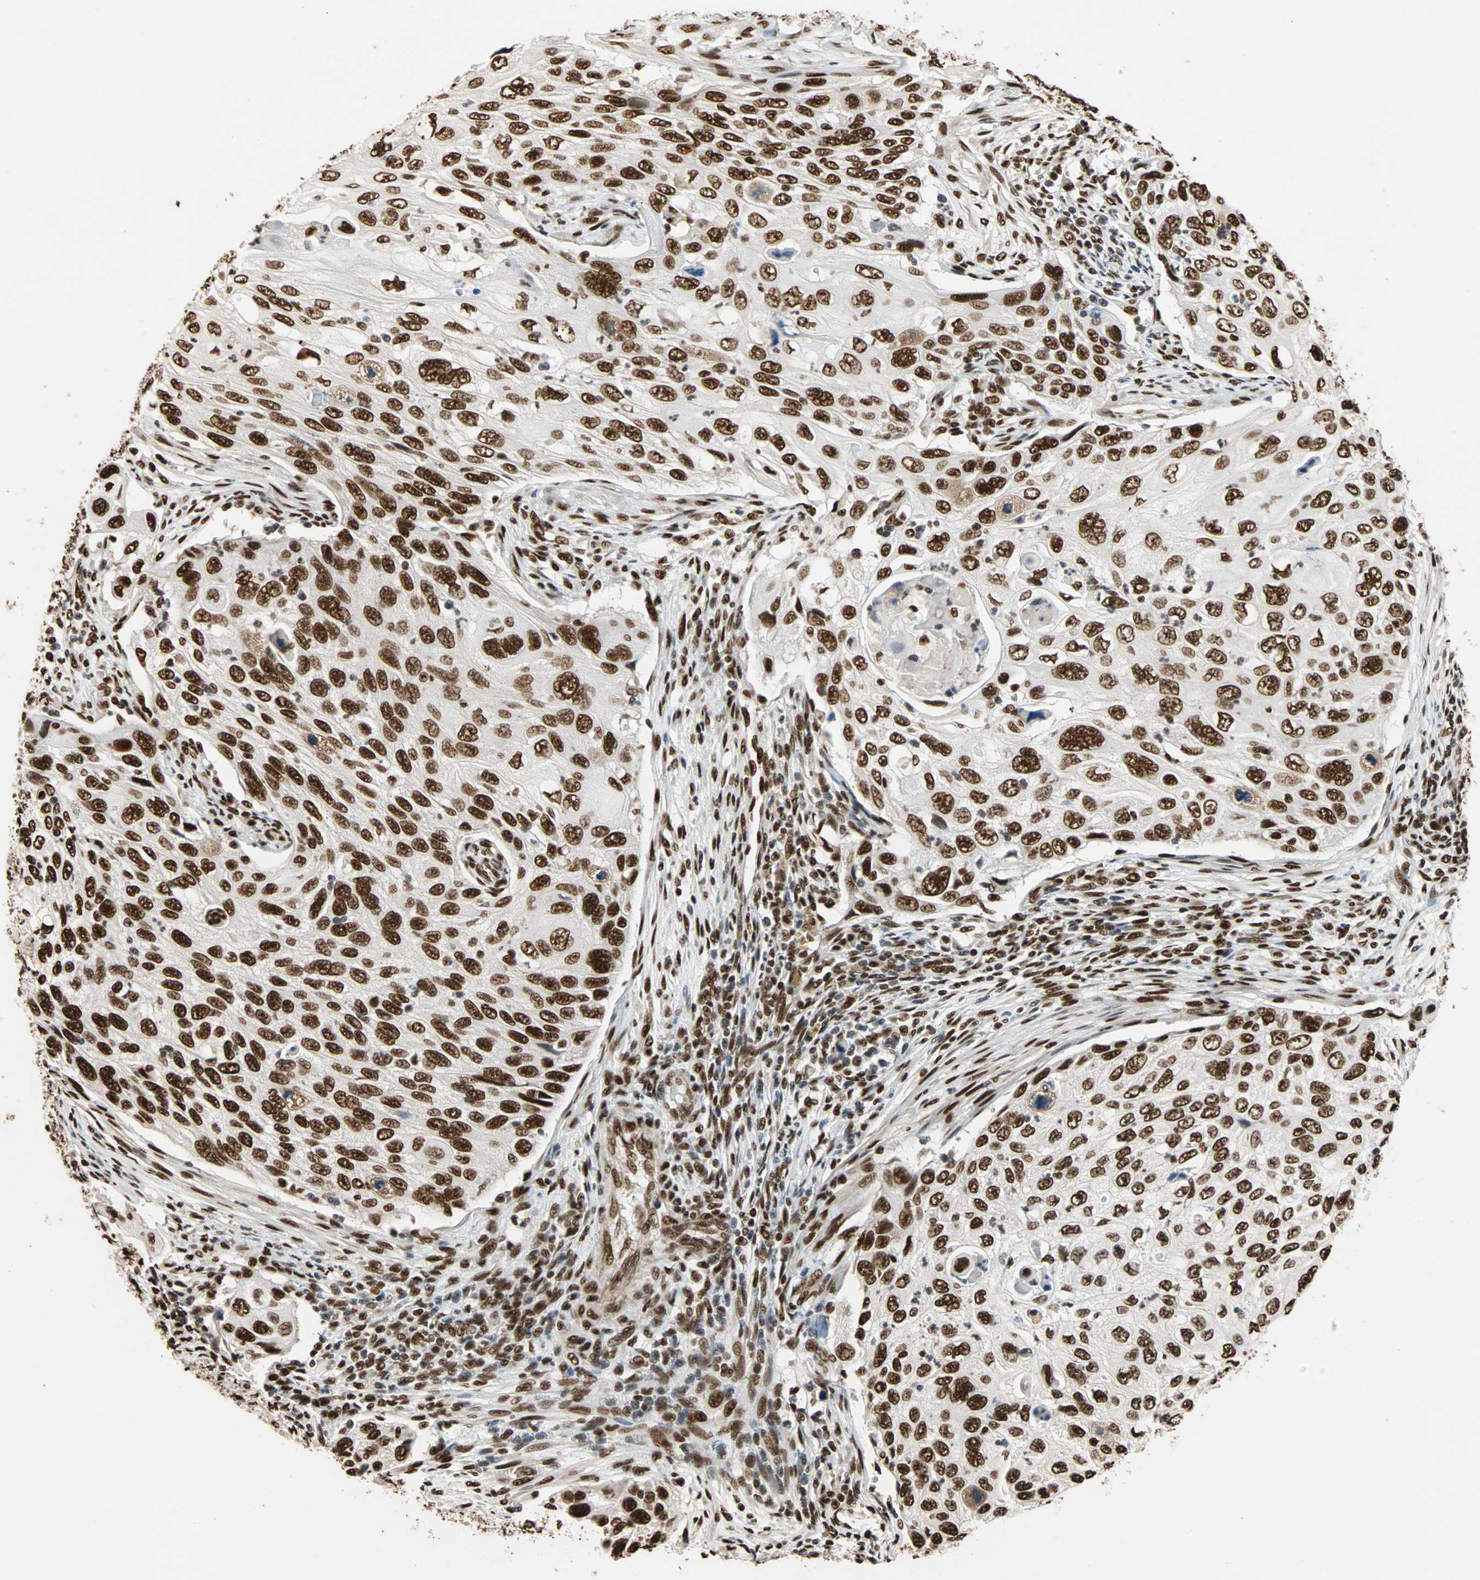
{"staining": {"intensity": "strong", "quantity": ">75%", "location": "nuclear"}, "tissue": "cervical cancer", "cell_type": "Tumor cells", "image_type": "cancer", "snomed": [{"axis": "morphology", "description": "Squamous cell carcinoma, NOS"}, {"axis": "topography", "description": "Cervix"}], "caption": "About >75% of tumor cells in human cervical cancer (squamous cell carcinoma) demonstrate strong nuclear protein expression as visualized by brown immunohistochemical staining.", "gene": "ILF2", "patient": {"sex": "female", "age": 70}}